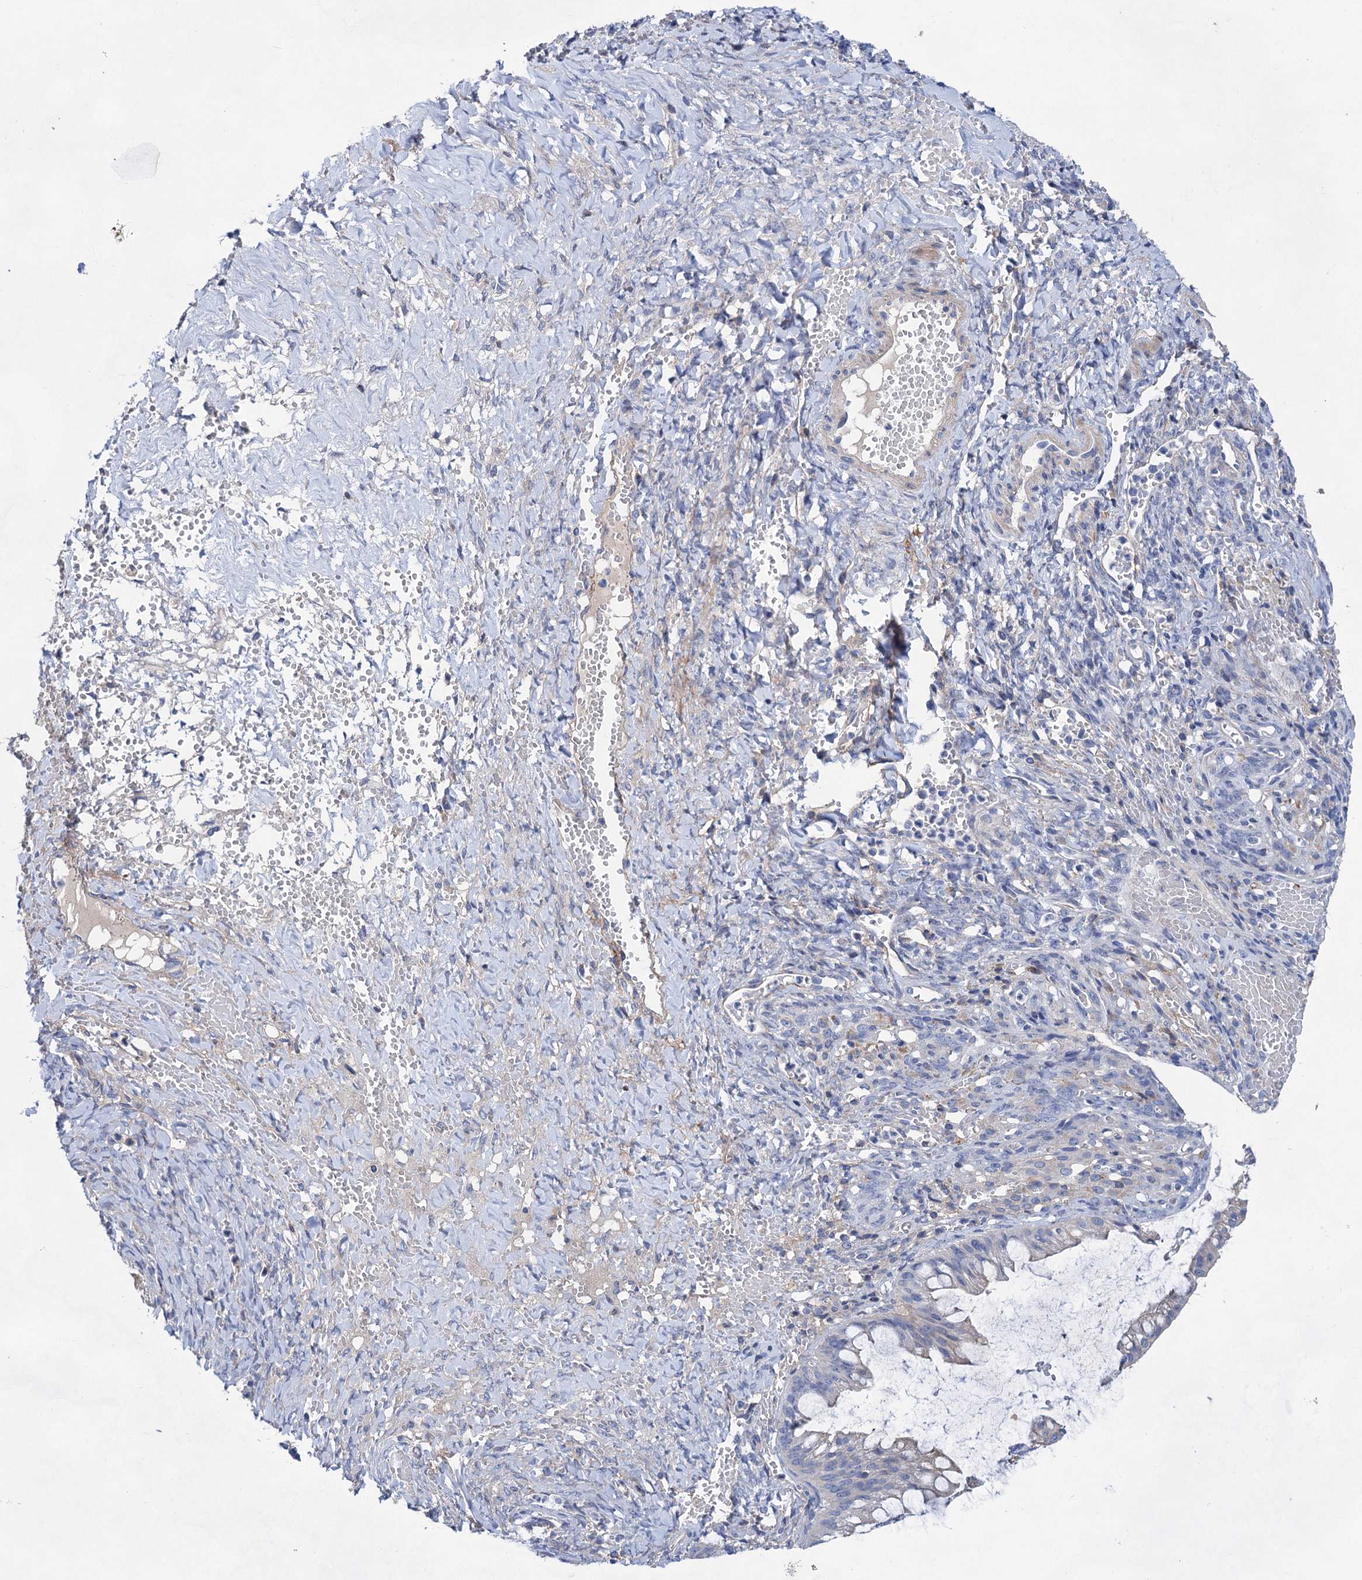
{"staining": {"intensity": "negative", "quantity": "none", "location": "none"}, "tissue": "ovarian cancer", "cell_type": "Tumor cells", "image_type": "cancer", "snomed": [{"axis": "morphology", "description": "Cystadenocarcinoma, mucinous, NOS"}, {"axis": "topography", "description": "Ovary"}], "caption": "A photomicrograph of ovarian cancer (mucinous cystadenocarcinoma) stained for a protein reveals no brown staining in tumor cells.", "gene": "GPR155", "patient": {"sex": "female", "age": 73}}